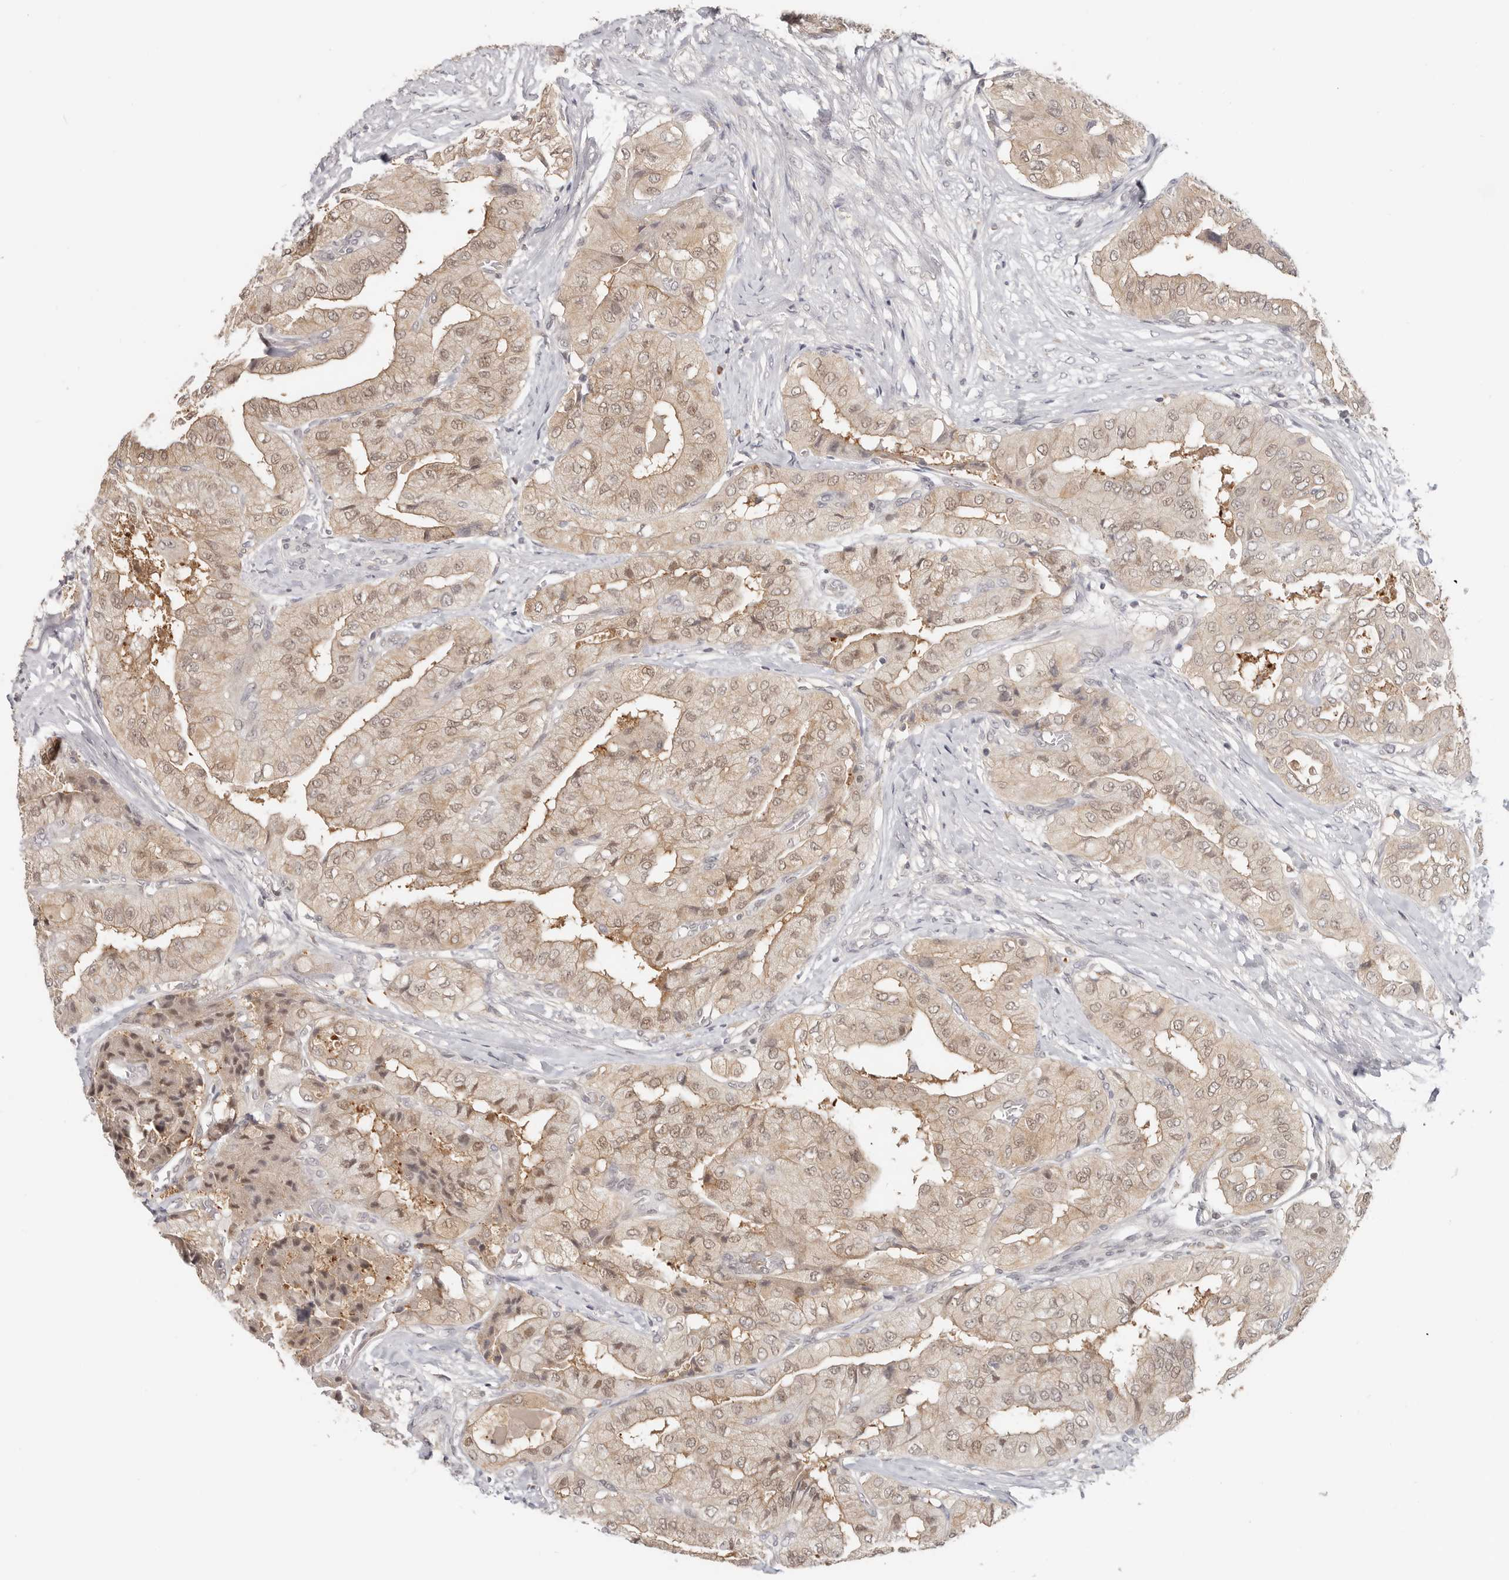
{"staining": {"intensity": "weak", "quantity": ">75%", "location": "cytoplasmic/membranous,nuclear"}, "tissue": "thyroid cancer", "cell_type": "Tumor cells", "image_type": "cancer", "snomed": [{"axis": "morphology", "description": "Papillary adenocarcinoma, NOS"}, {"axis": "topography", "description": "Thyroid gland"}], "caption": "A low amount of weak cytoplasmic/membranous and nuclear positivity is appreciated in about >75% of tumor cells in papillary adenocarcinoma (thyroid) tissue.", "gene": "LARP7", "patient": {"sex": "female", "age": 59}}